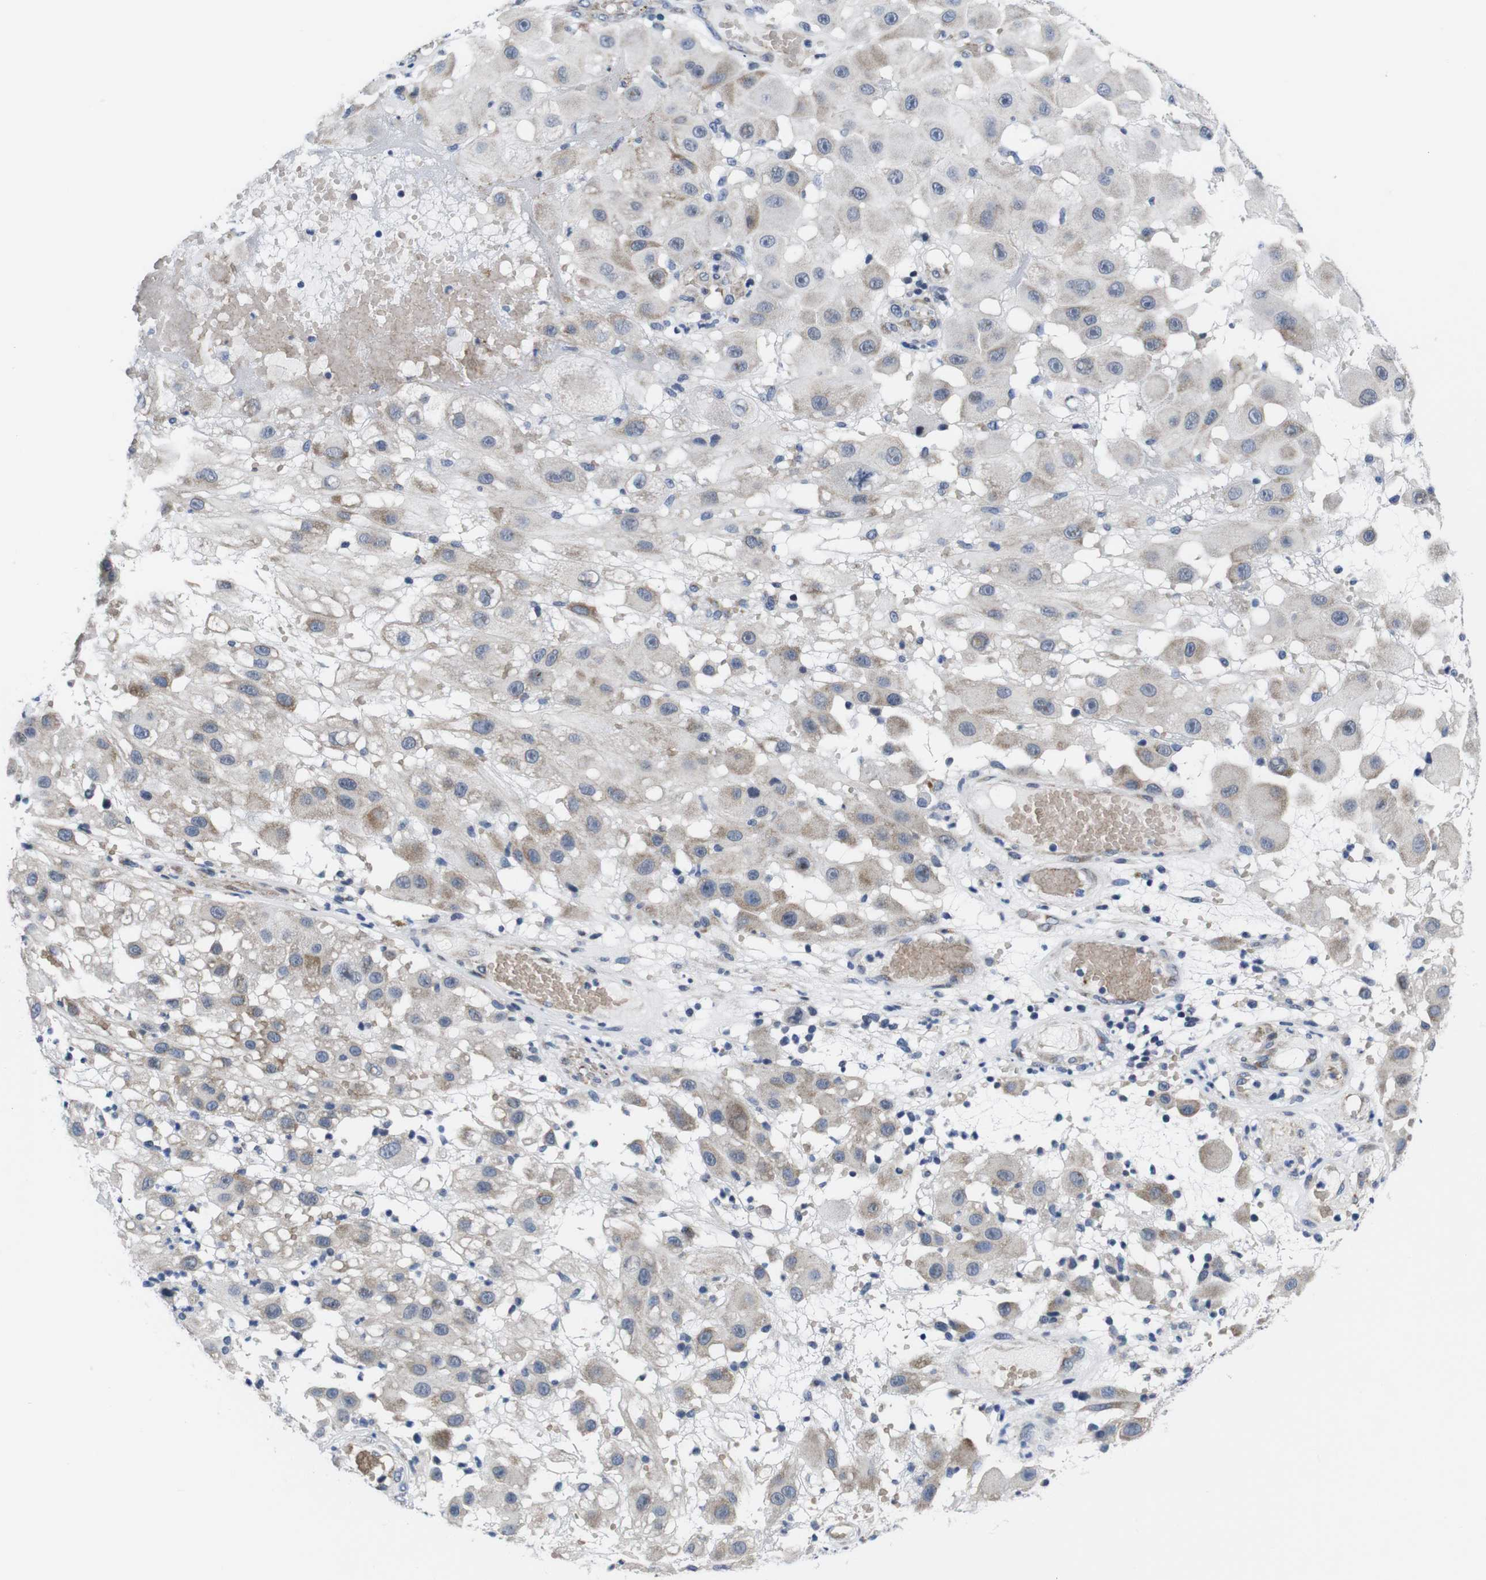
{"staining": {"intensity": "weak", "quantity": "25%-75%", "location": "cytoplasmic/membranous"}, "tissue": "melanoma", "cell_type": "Tumor cells", "image_type": "cancer", "snomed": [{"axis": "morphology", "description": "Malignant melanoma, NOS"}, {"axis": "topography", "description": "Skin"}], "caption": "About 25%-75% of tumor cells in malignant melanoma demonstrate weak cytoplasmic/membranous protein positivity as visualized by brown immunohistochemical staining.", "gene": "SOCS3", "patient": {"sex": "female", "age": 81}}